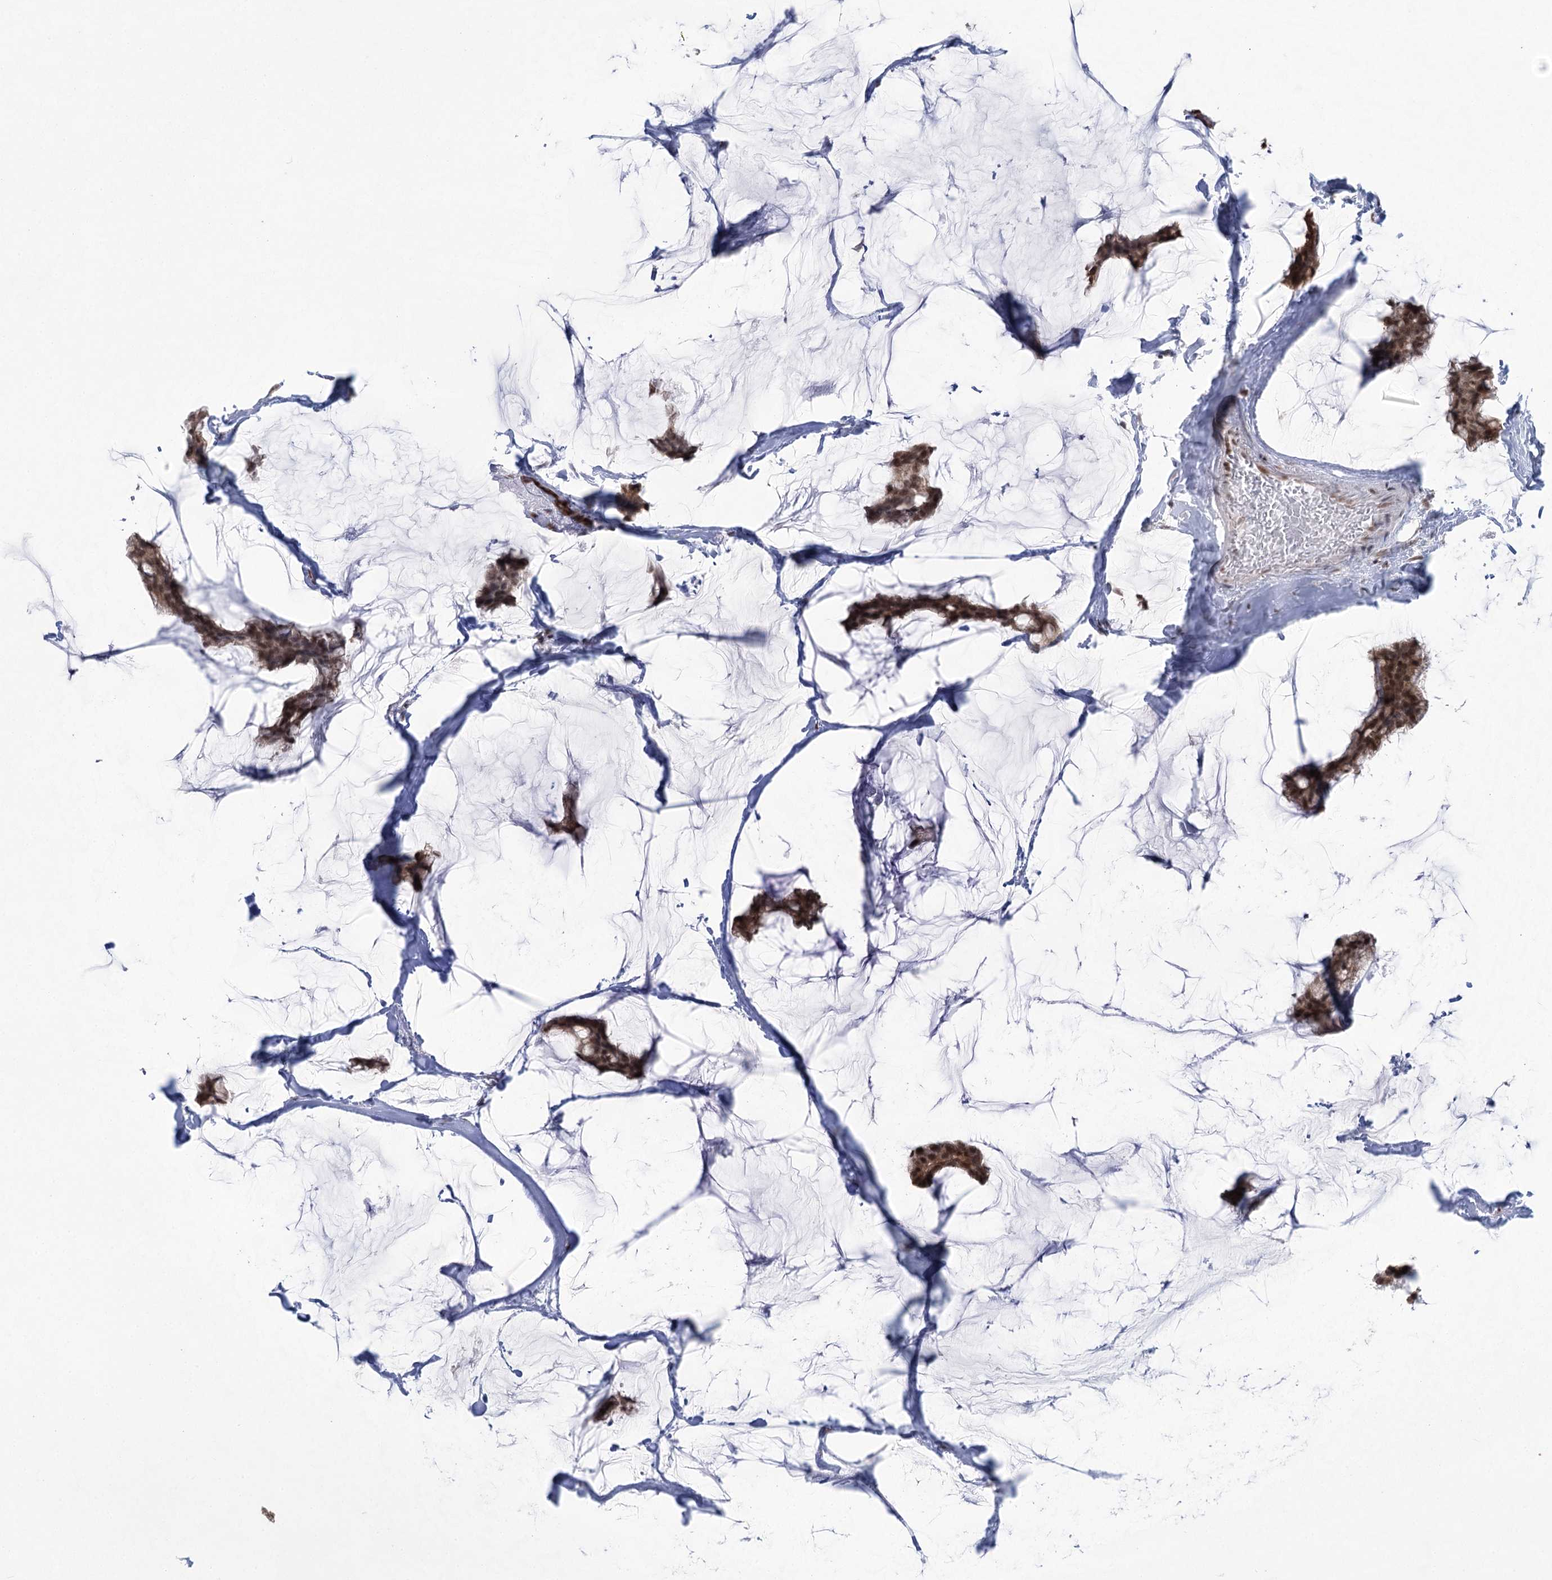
{"staining": {"intensity": "moderate", "quantity": ">75%", "location": "nuclear"}, "tissue": "breast cancer", "cell_type": "Tumor cells", "image_type": "cancer", "snomed": [{"axis": "morphology", "description": "Duct carcinoma"}, {"axis": "topography", "description": "Breast"}], "caption": "Moderate nuclear expression for a protein is present in approximately >75% of tumor cells of breast cancer using IHC.", "gene": "ZCCHC8", "patient": {"sex": "female", "age": 93}}